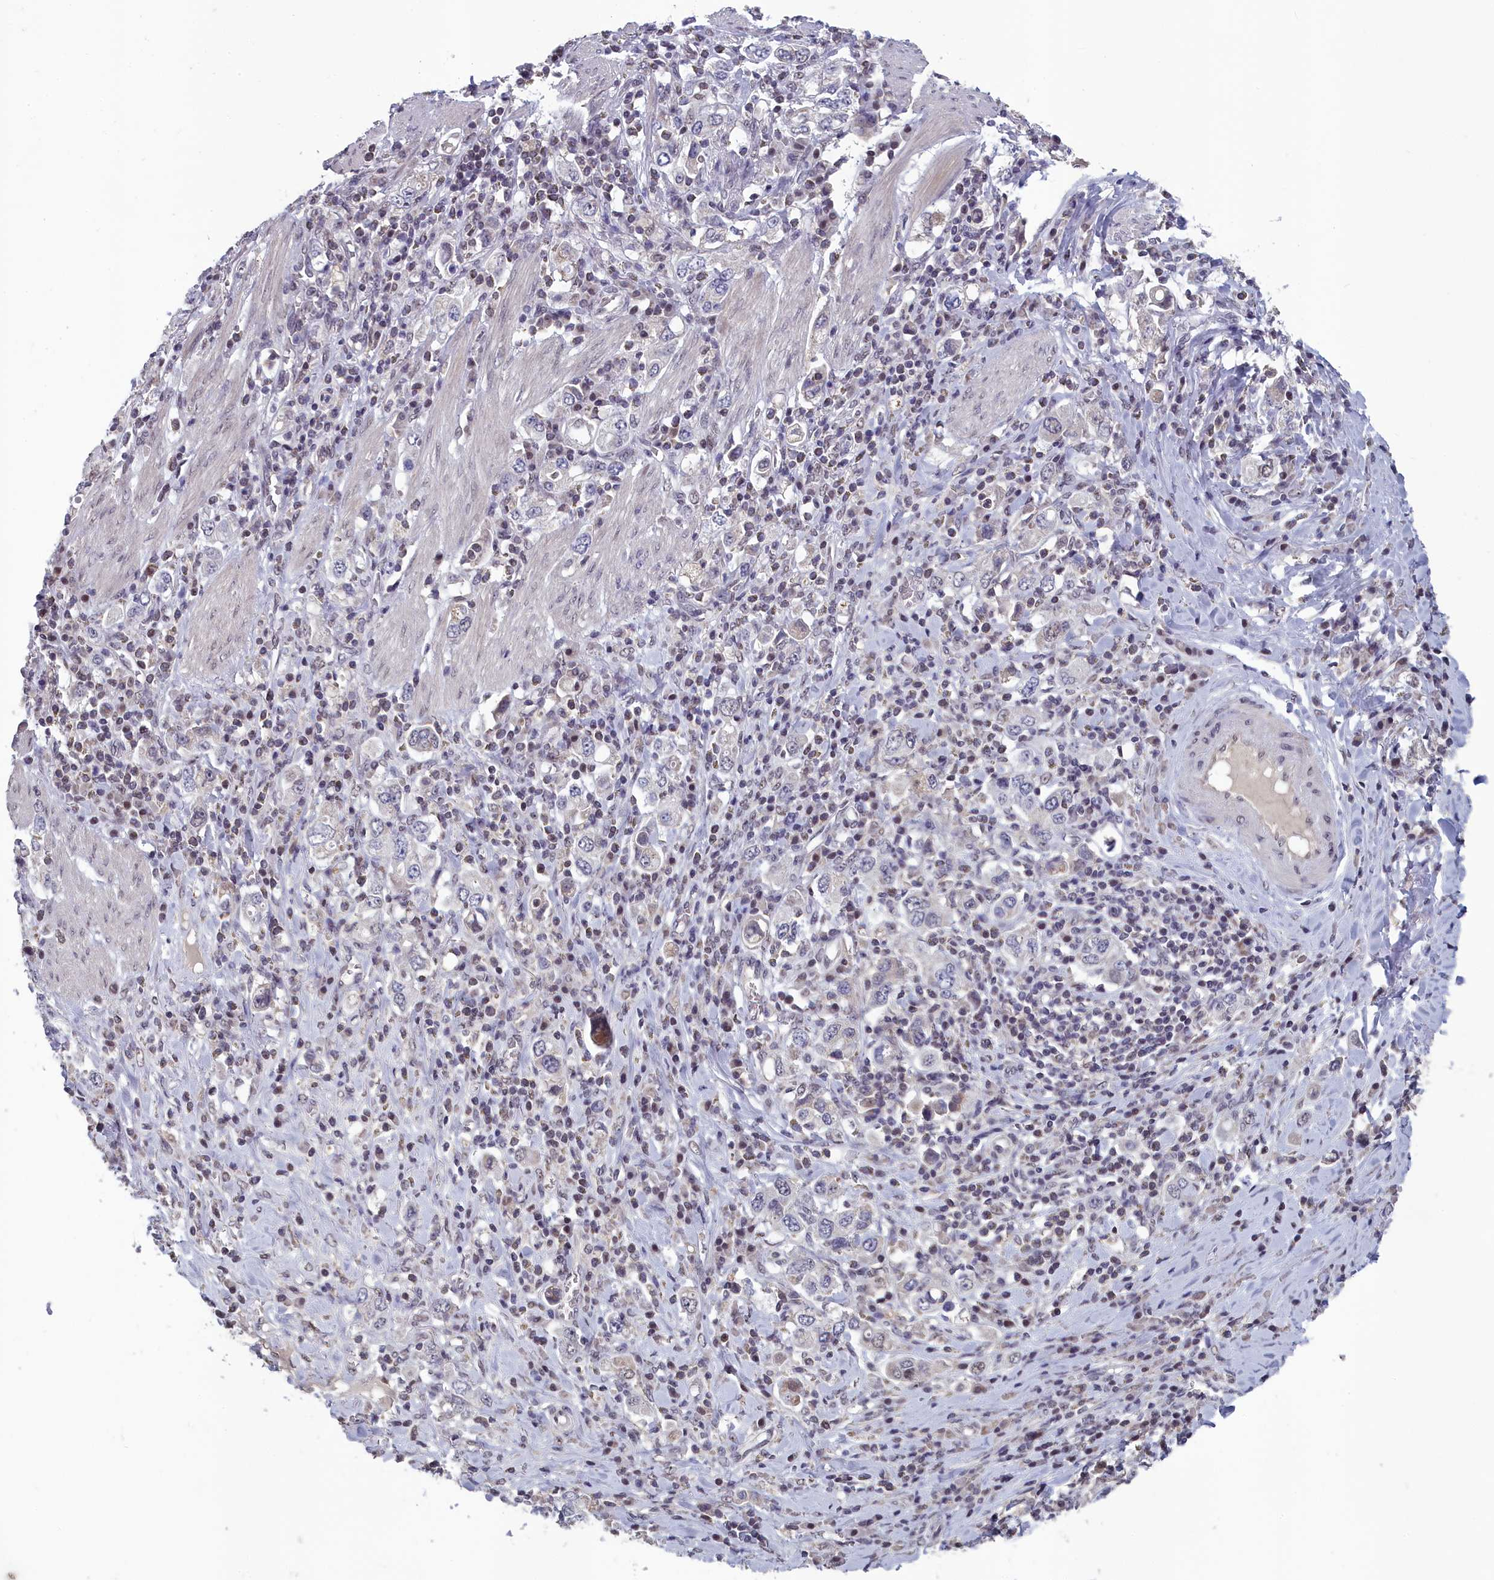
{"staining": {"intensity": "negative", "quantity": "none", "location": "none"}, "tissue": "stomach cancer", "cell_type": "Tumor cells", "image_type": "cancer", "snomed": [{"axis": "morphology", "description": "Adenocarcinoma, NOS"}, {"axis": "topography", "description": "Stomach, upper"}], "caption": "Human adenocarcinoma (stomach) stained for a protein using IHC shows no expression in tumor cells.", "gene": "MT-CO3", "patient": {"sex": "male", "age": 62}}